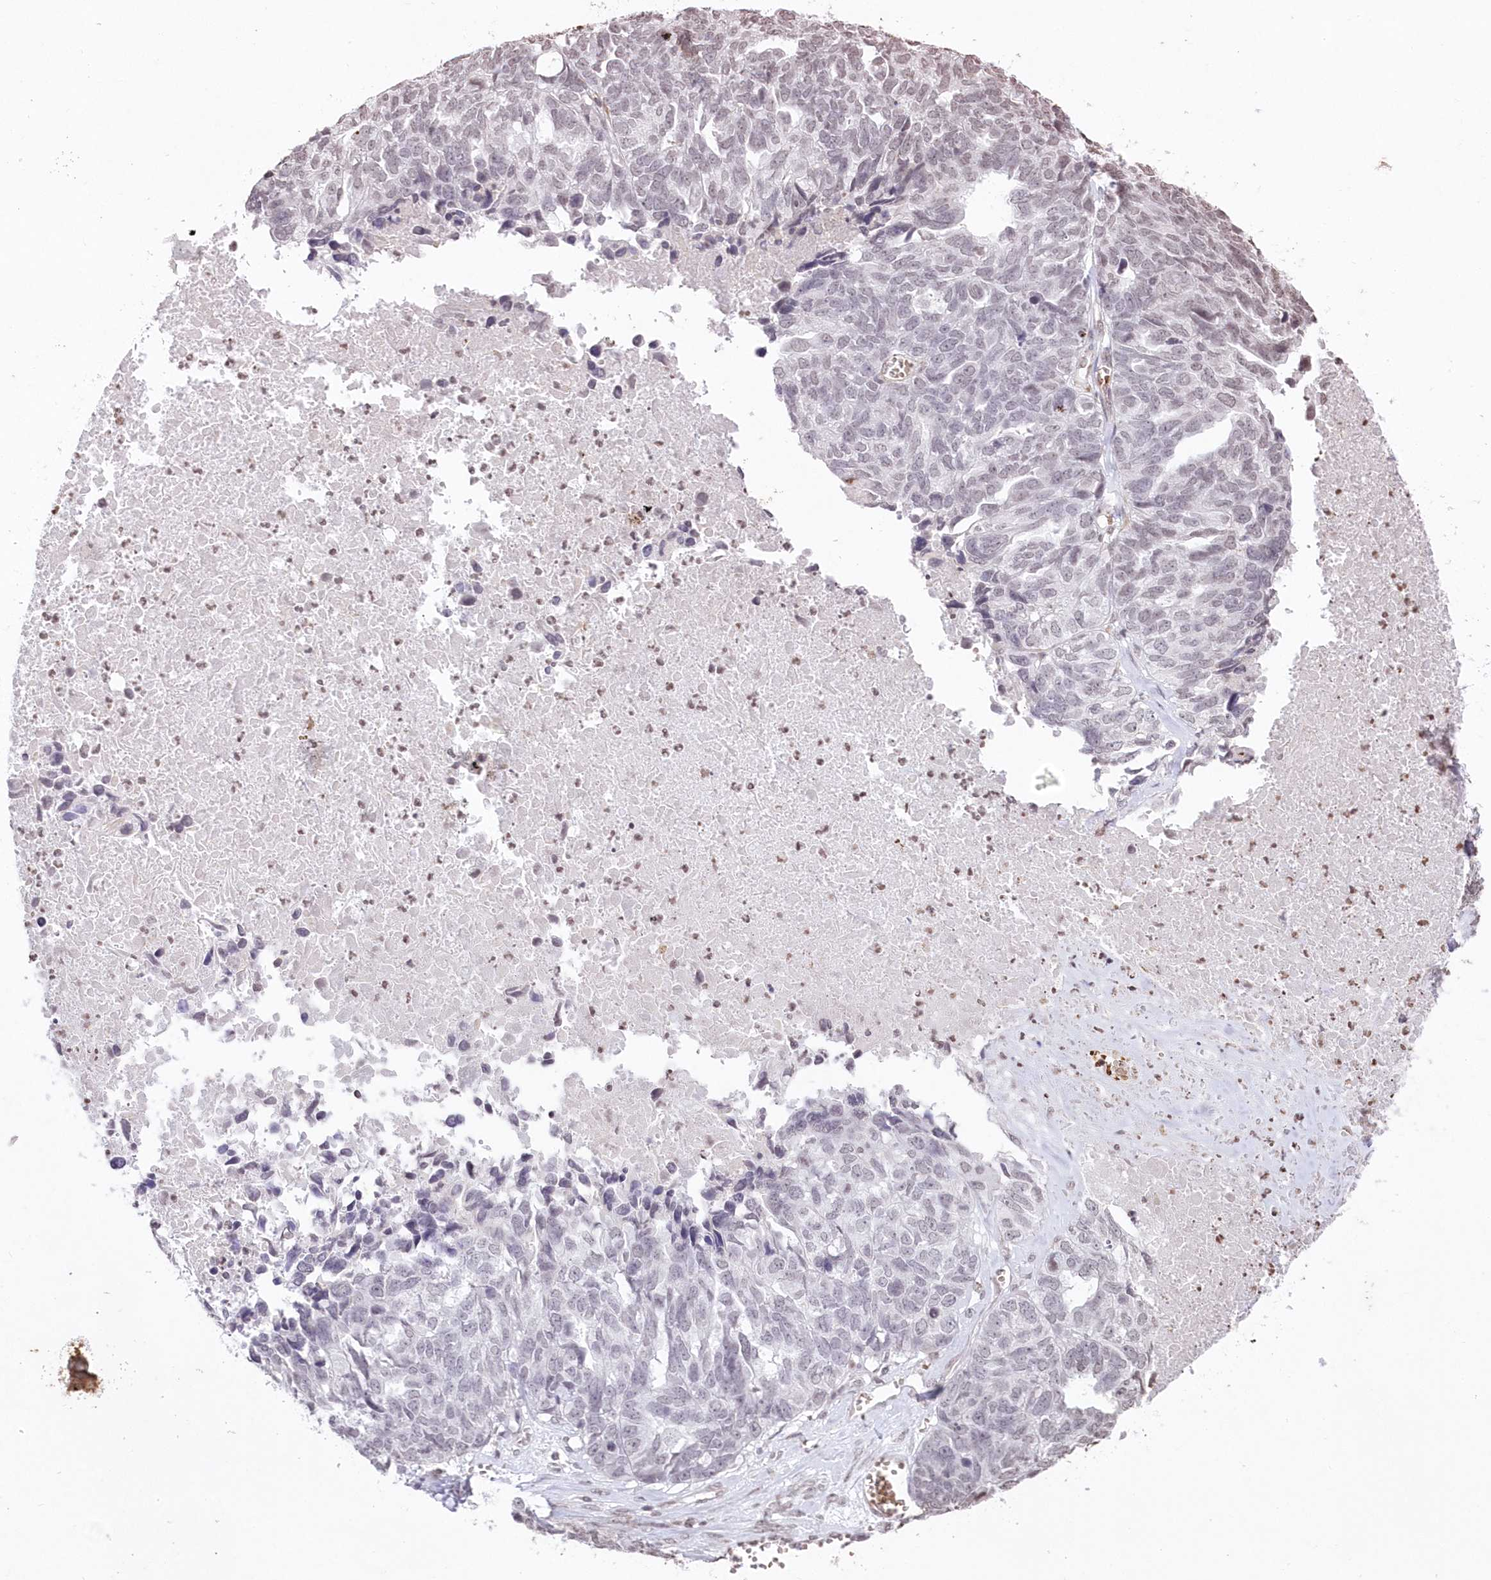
{"staining": {"intensity": "negative", "quantity": "none", "location": "none"}, "tissue": "ovarian cancer", "cell_type": "Tumor cells", "image_type": "cancer", "snomed": [{"axis": "morphology", "description": "Cystadenocarcinoma, serous, NOS"}, {"axis": "topography", "description": "Ovary"}], "caption": "The photomicrograph shows no significant positivity in tumor cells of serous cystadenocarcinoma (ovarian).", "gene": "RBM27", "patient": {"sex": "female", "age": 79}}